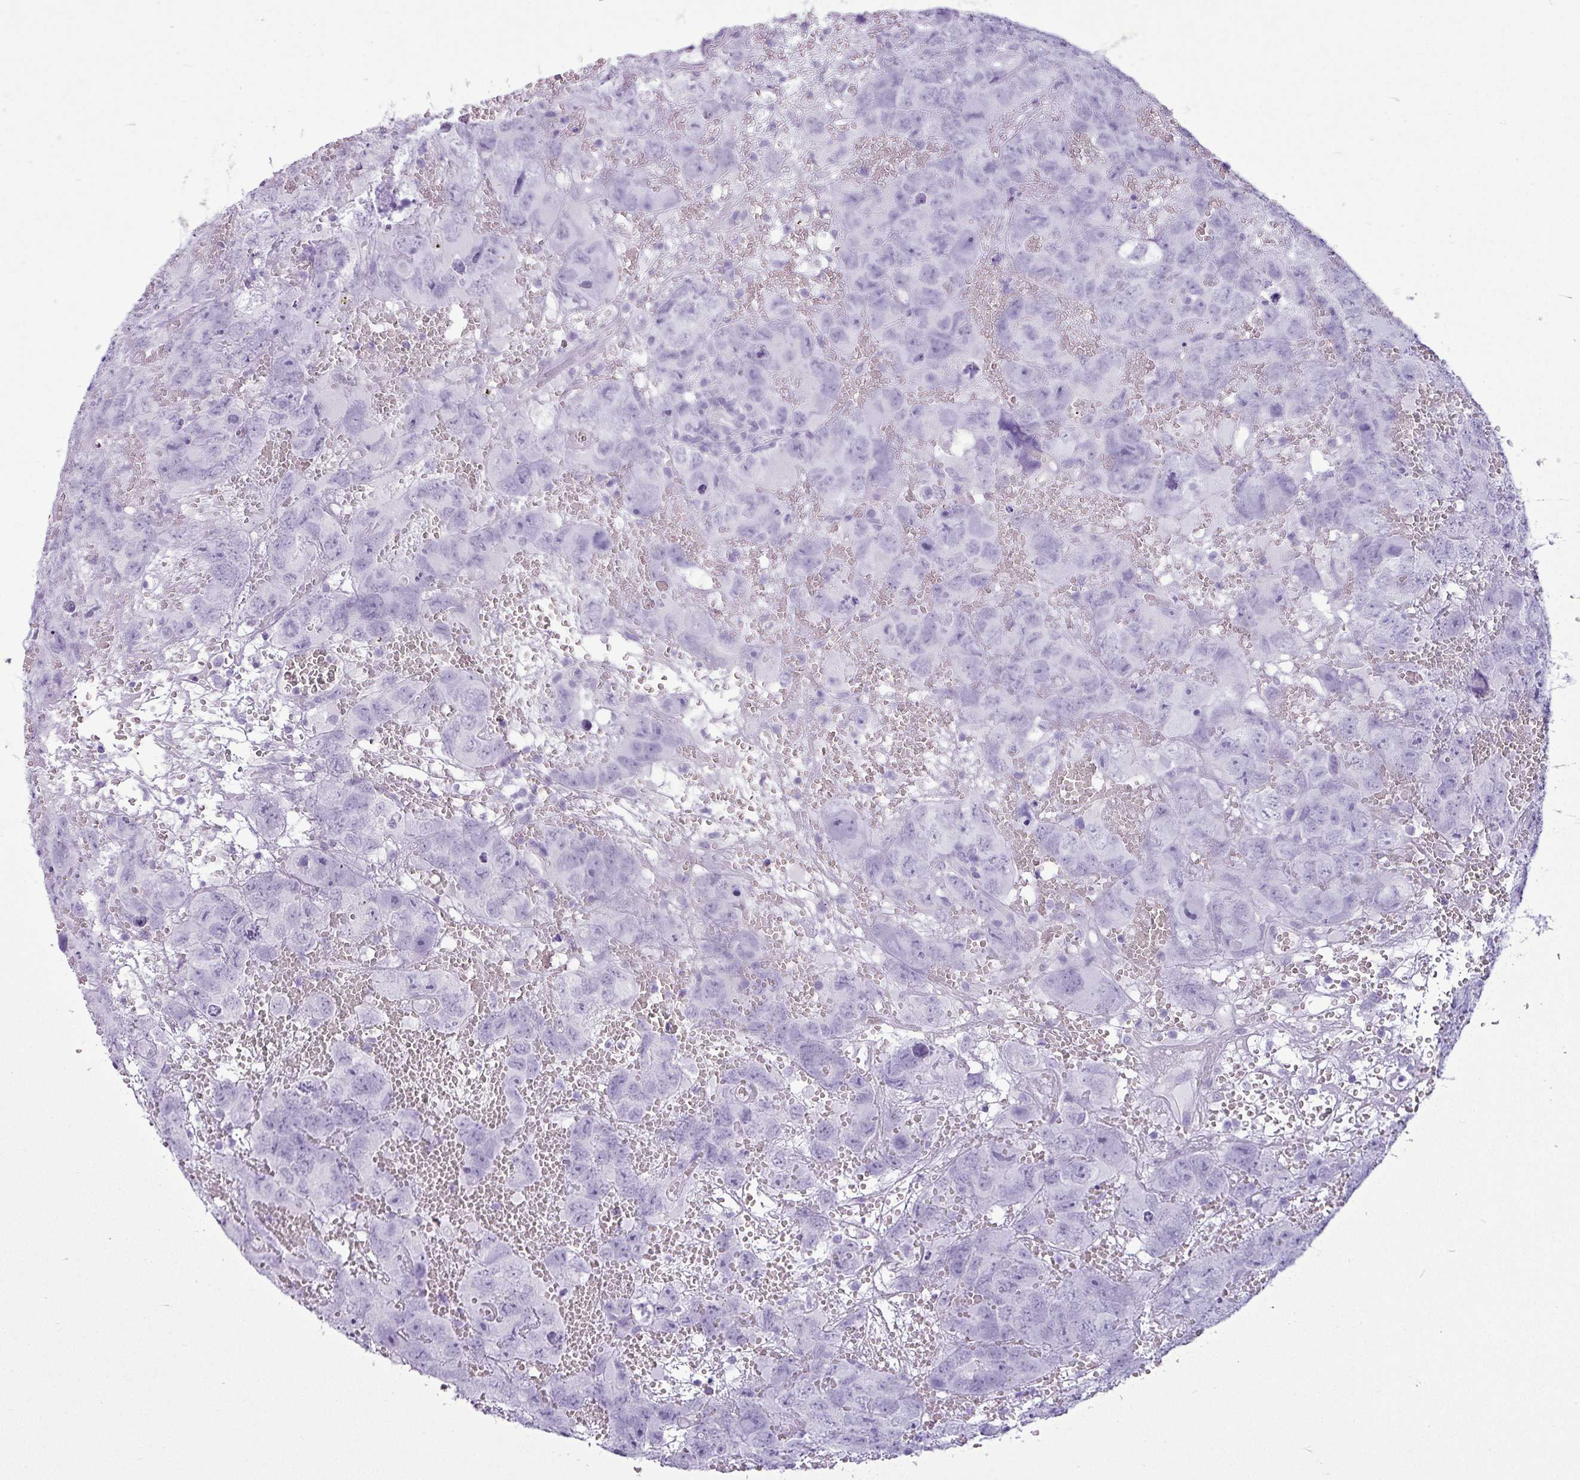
{"staining": {"intensity": "negative", "quantity": "none", "location": "none"}, "tissue": "testis cancer", "cell_type": "Tumor cells", "image_type": "cancer", "snomed": [{"axis": "morphology", "description": "Carcinoma, Embryonal, NOS"}, {"axis": "topography", "description": "Testis"}], "caption": "Tumor cells show no significant protein staining in testis cancer (embryonal carcinoma).", "gene": "AMY1B", "patient": {"sex": "male", "age": 45}}